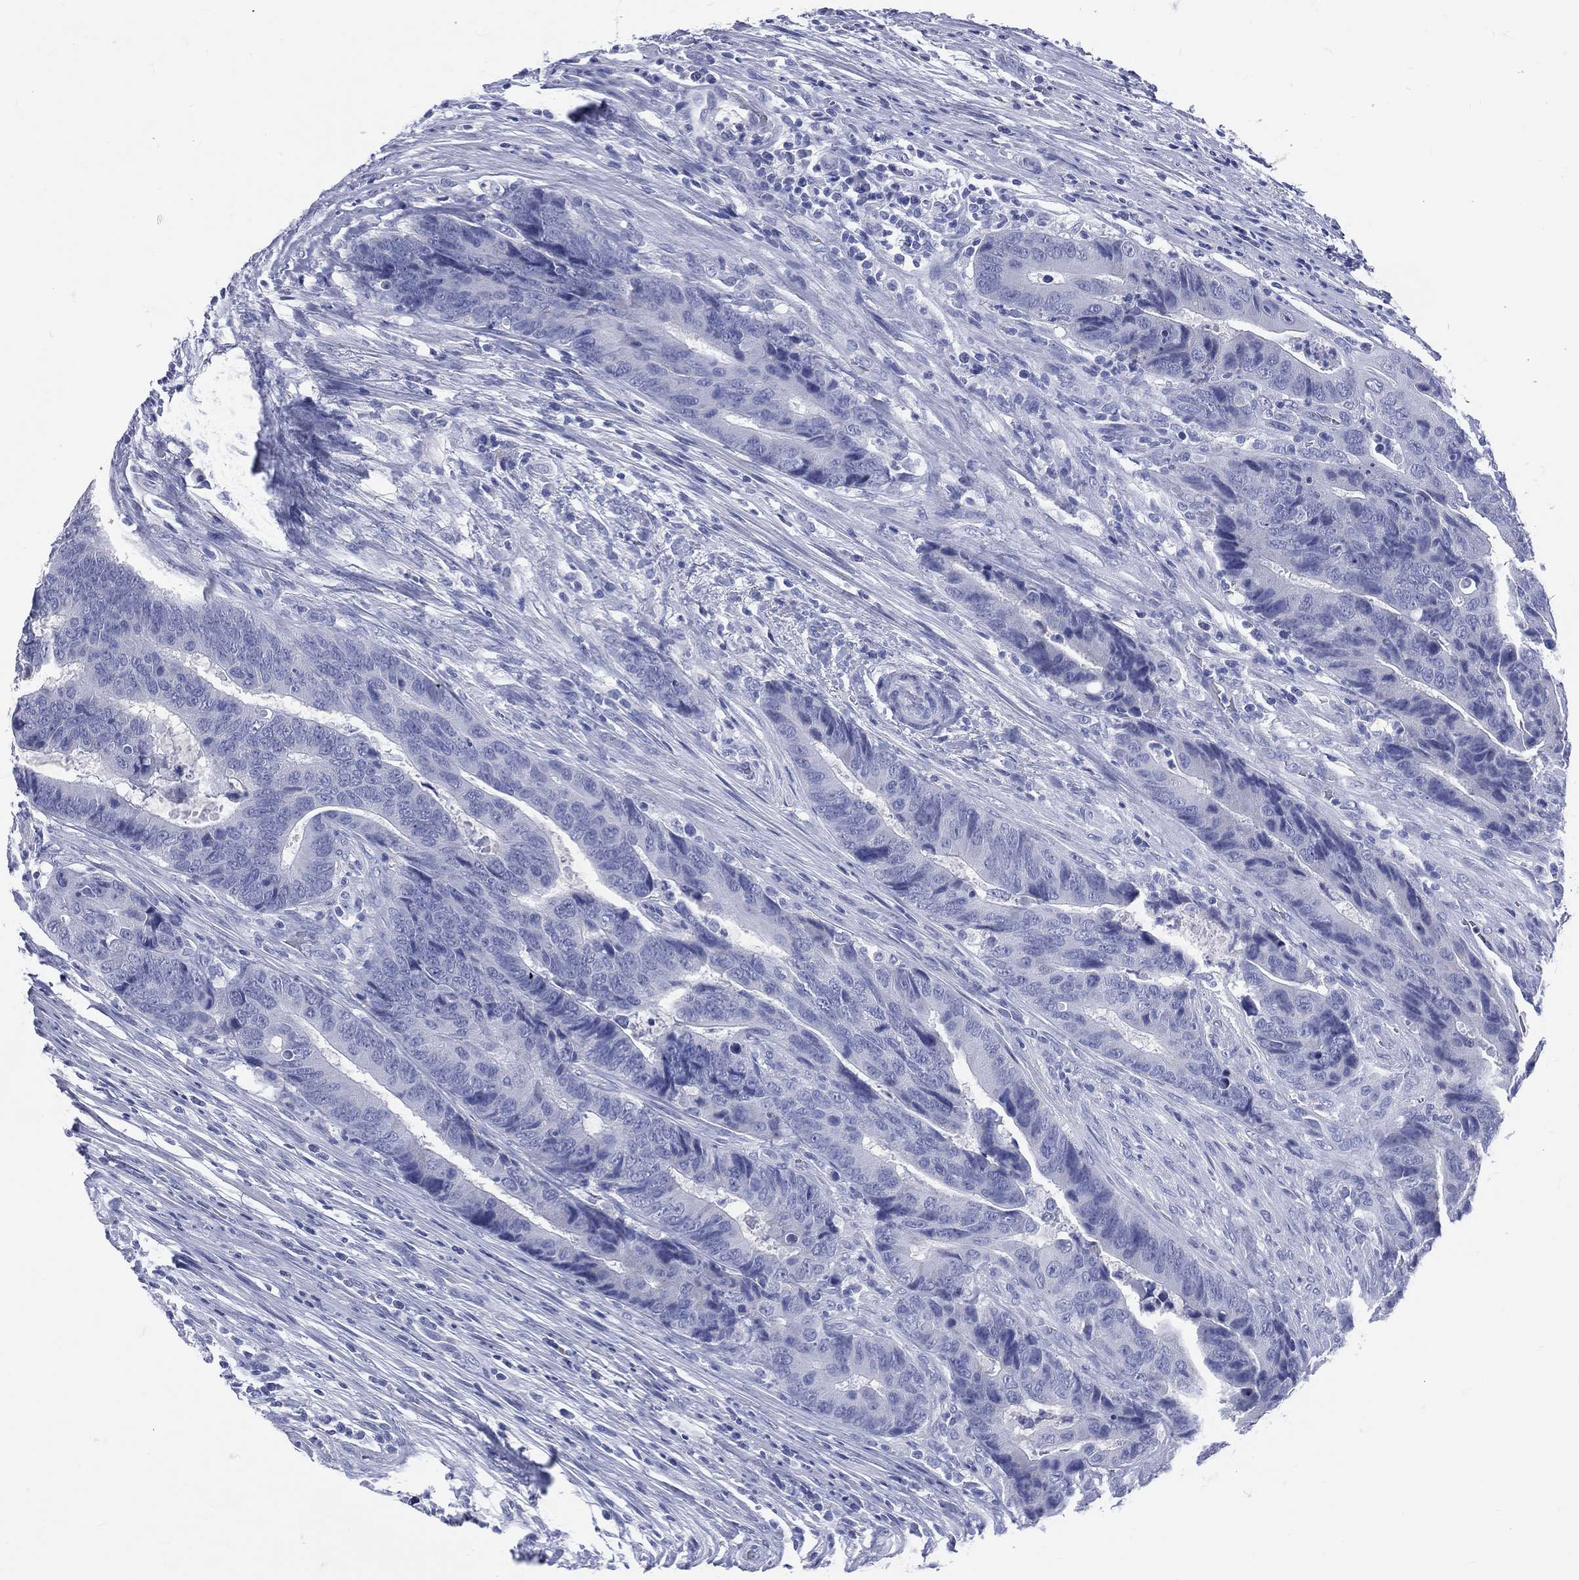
{"staining": {"intensity": "negative", "quantity": "none", "location": "none"}, "tissue": "colorectal cancer", "cell_type": "Tumor cells", "image_type": "cancer", "snomed": [{"axis": "morphology", "description": "Adenocarcinoma, NOS"}, {"axis": "topography", "description": "Colon"}], "caption": "Immunohistochemical staining of colorectal cancer demonstrates no significant staining in tumor cells. The staining was performed using DAB to visualize the protein expression in brown, while the nuclei were stained in blue with hematoxylin (Magnification: 20x).", "gene": "CYLC1", "patient": {"sex": "female", "age": 56}}